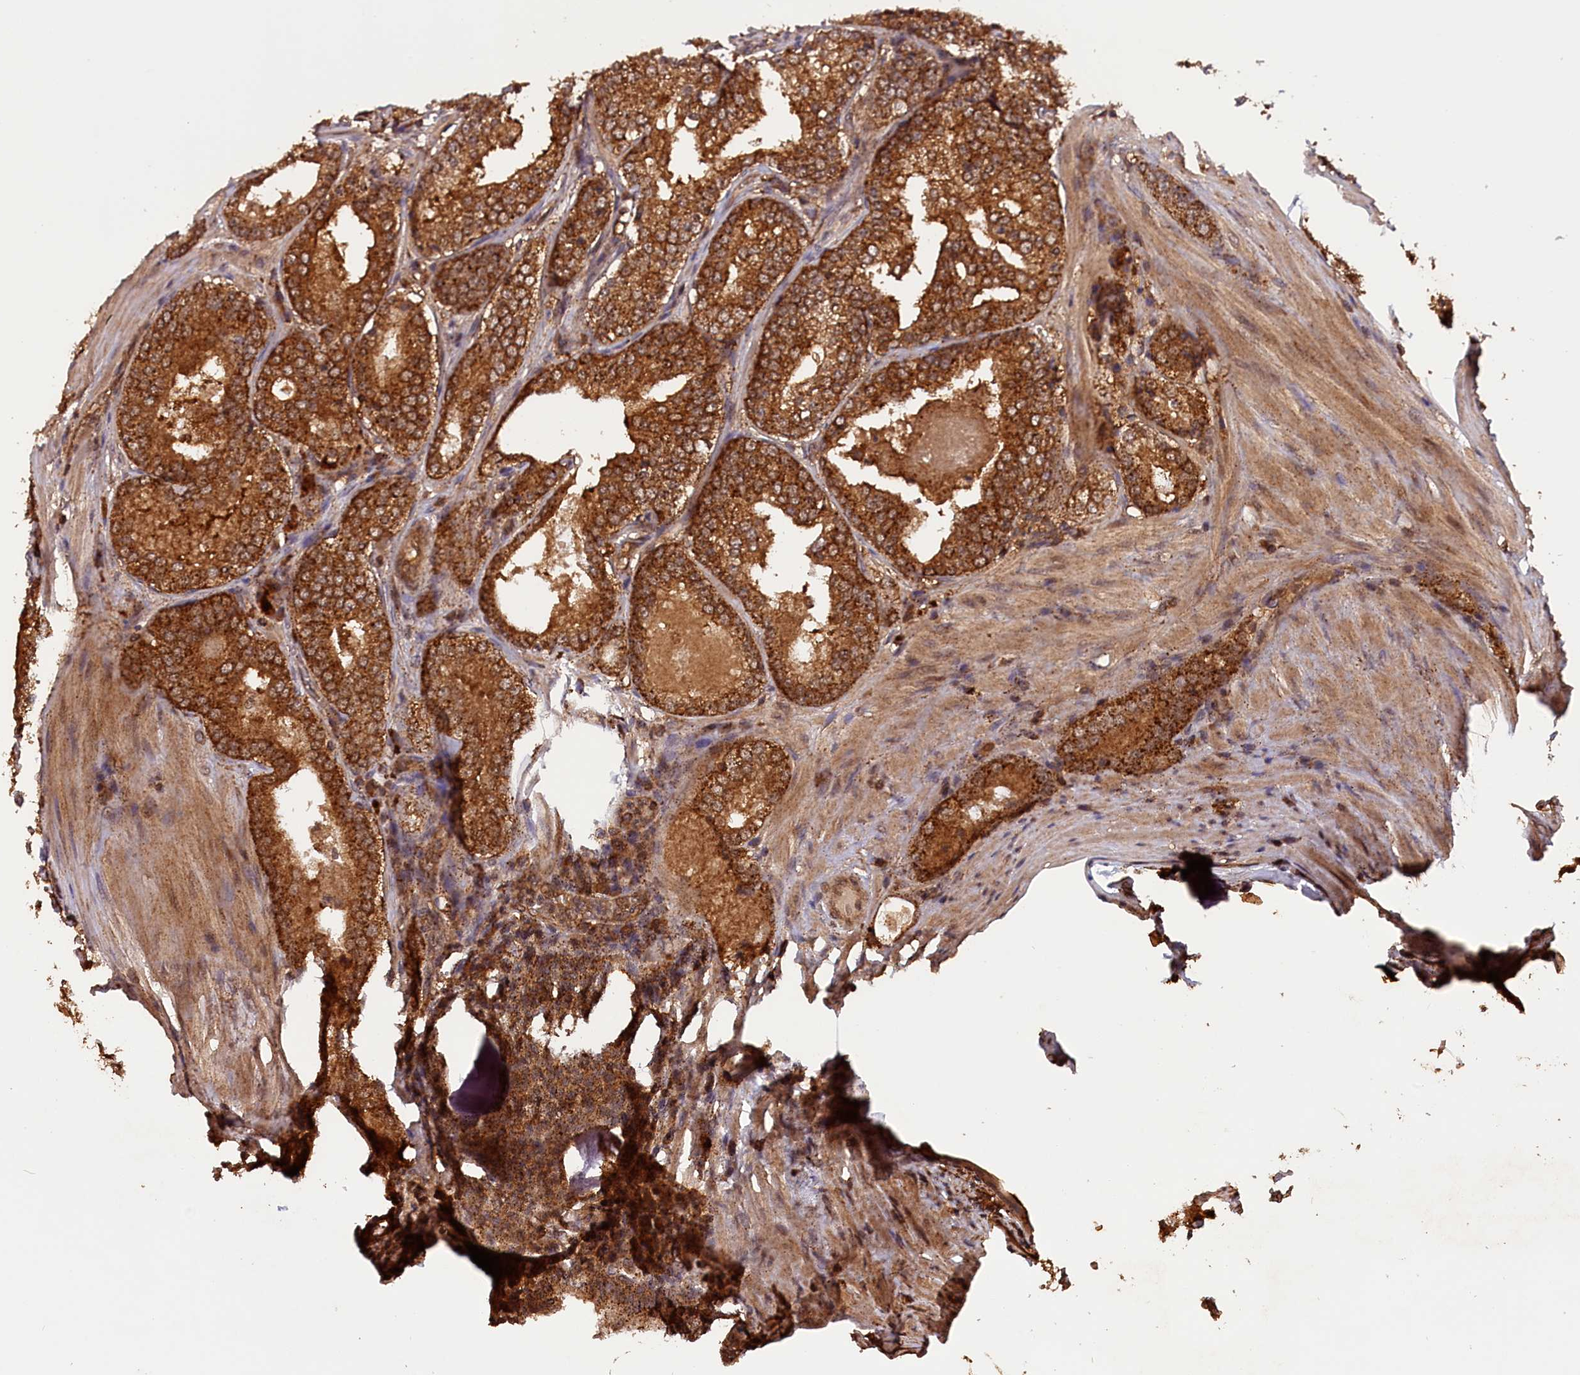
{"staining": {"intensity": "strong", "quantity": ">75%", "location": "cytoplasmic/membranous"}, "tissue": "prostate cancer", "cell_type": "Tumor cells", "image_type": "cancer", "snomed": [{"axis": "morphology", "description": "Adenocarcinoma, Low grade"}, {"axis": "topography", "description": "Prostate"}], "caption": "High-power microscopy captured an immunohistochemistry (IHC) micrograph of adenocarcinoma (low-grade) (prostate), revealing strong cytoplasmic/membranous expression in approximately >75% of tumor cells.", "gene": "IST1", "patient": {"sex": "male", "age": 68}}